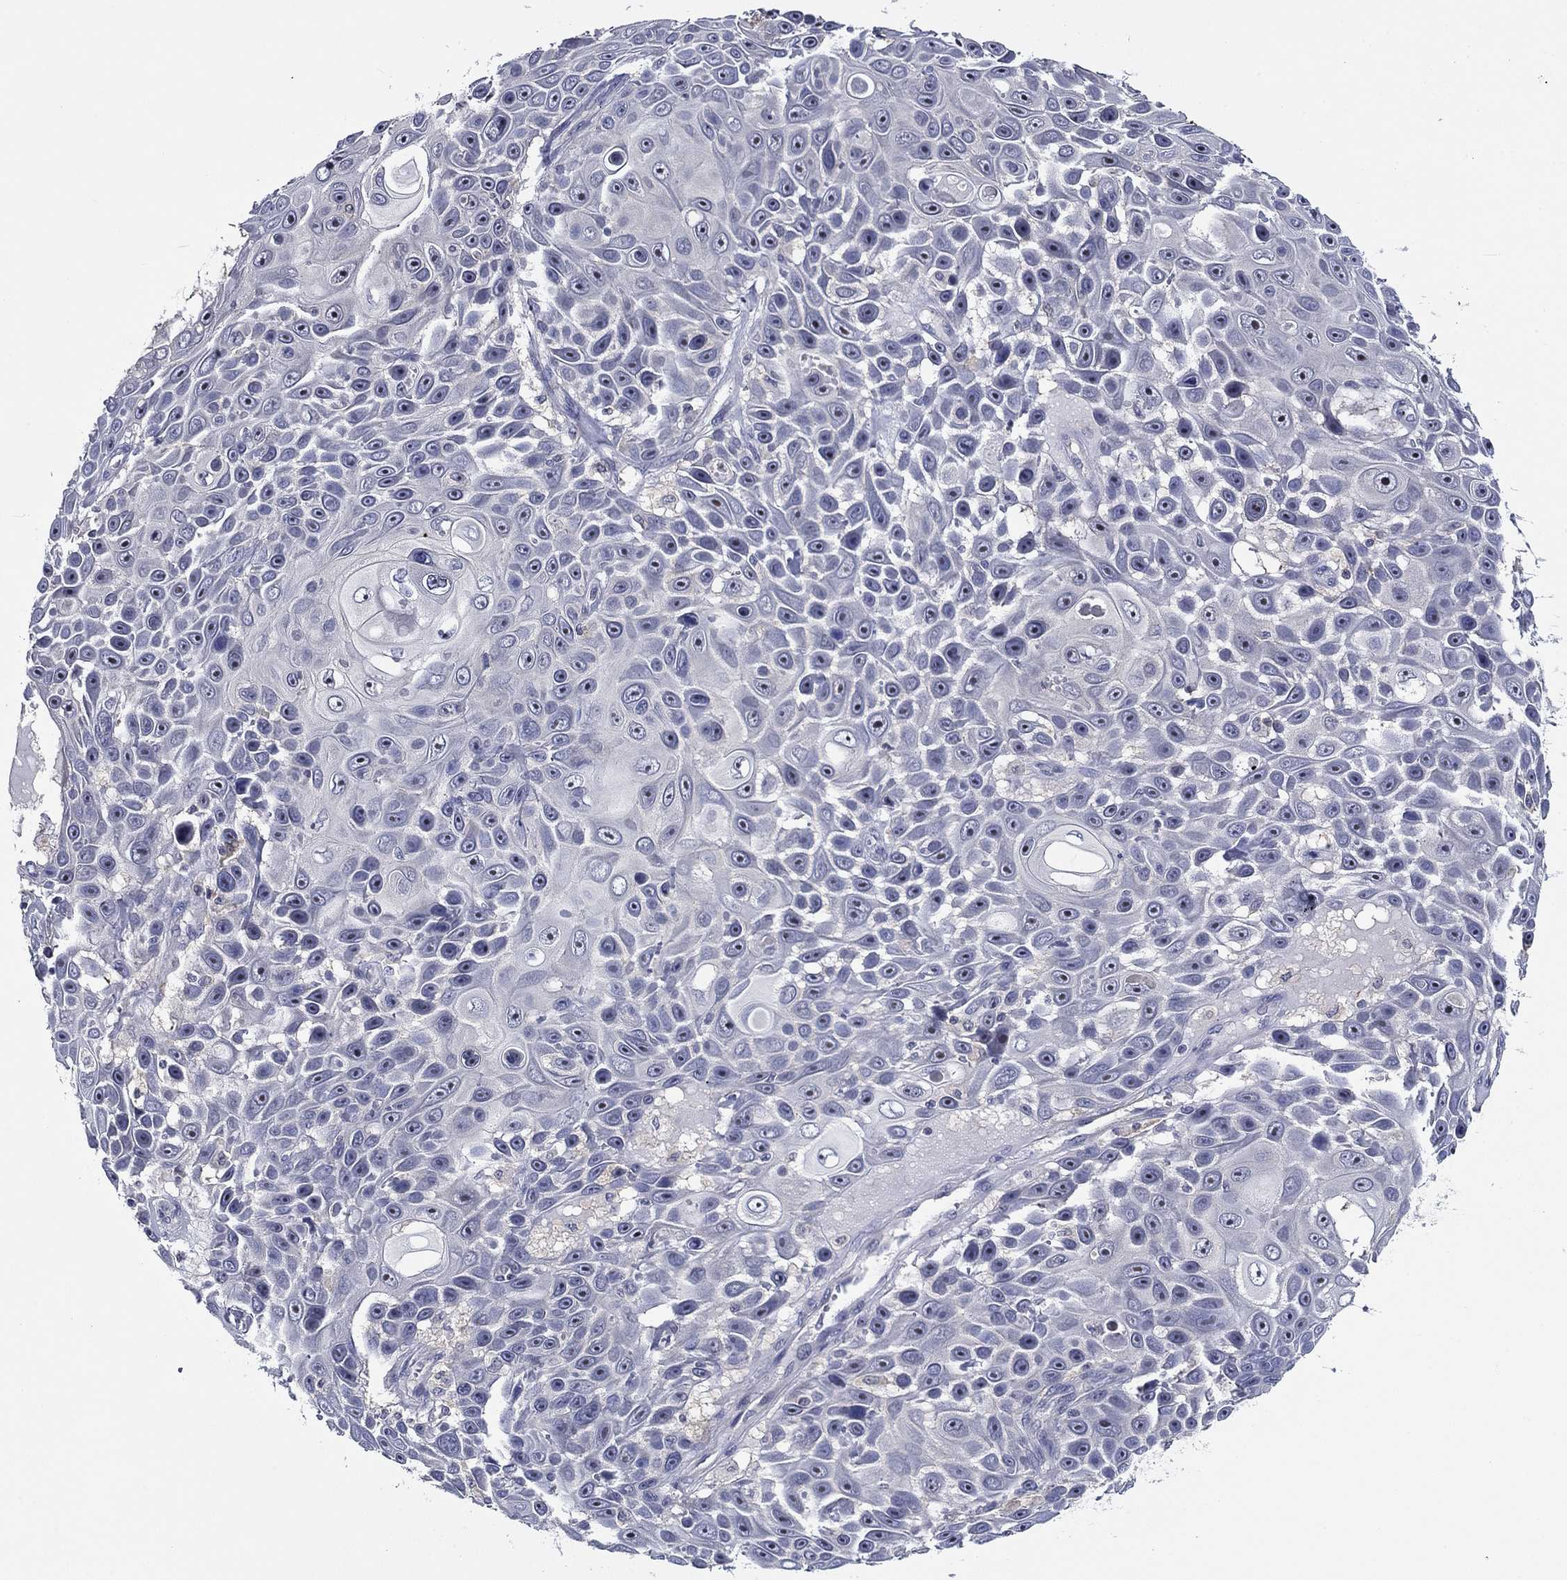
{"staining": {"intensity": "negative", "quantity": "none", "location": "none"}, "tissue": "skin cancer", "cell_type": "Tumor cells", "image_type": "cancer", "snomed": [{"axis": "morphology", "description": "Squamous cell carcinoma, NOS"}, {"axis": "topography", "description": "Skin"}], "caption": "This is an immunohistochemistry (IHC) micrograph of human skin squamous cell carcinoma. There is no expression in tumor cells.", "gene": "POU2F2", "patient": {"sex": "male", "age": 82}}